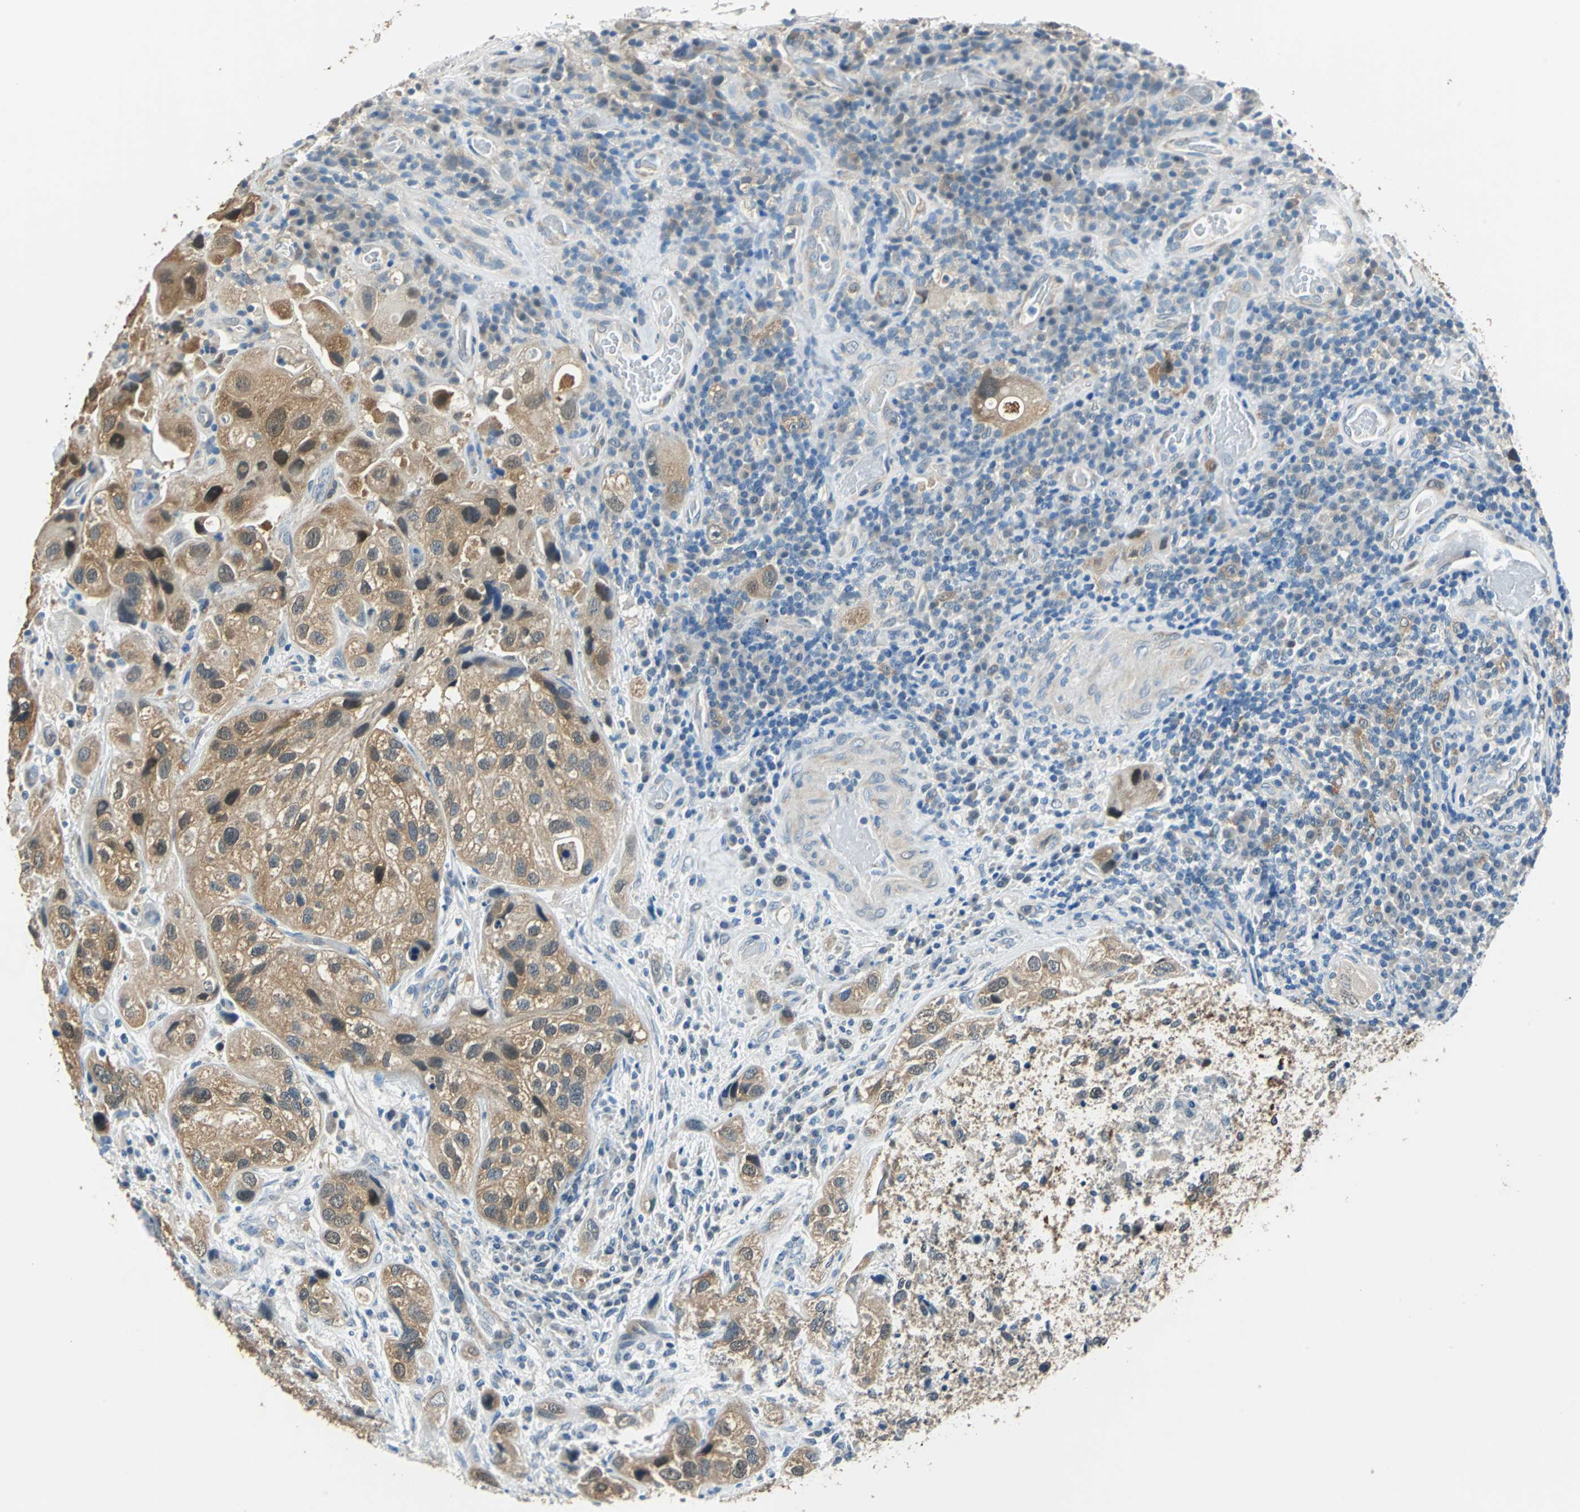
{"staining": {"intensity": "moderate", "quantity": ">75%", "location": "cytoplasmic/membranous"}, "tissue": "urothelial cancer", "cell_type": "Tumor cells", "image_type": "cancer", "snomed": [{"axis": "morphology", "description": "Urothelial carcinoma, High grade"}, {"axis": "topography", "description": "Urinary bladder"}], "caption": "Moderate cytoplasmic/membranous staining is appreciated in about >75% of tumor cells in high-grade urothelial carcinoma. (Brightfield microscopy of DAB IHC at high magnification).", "gene": "FKBP4", "patient": {"sex": "female", "age": 64}}